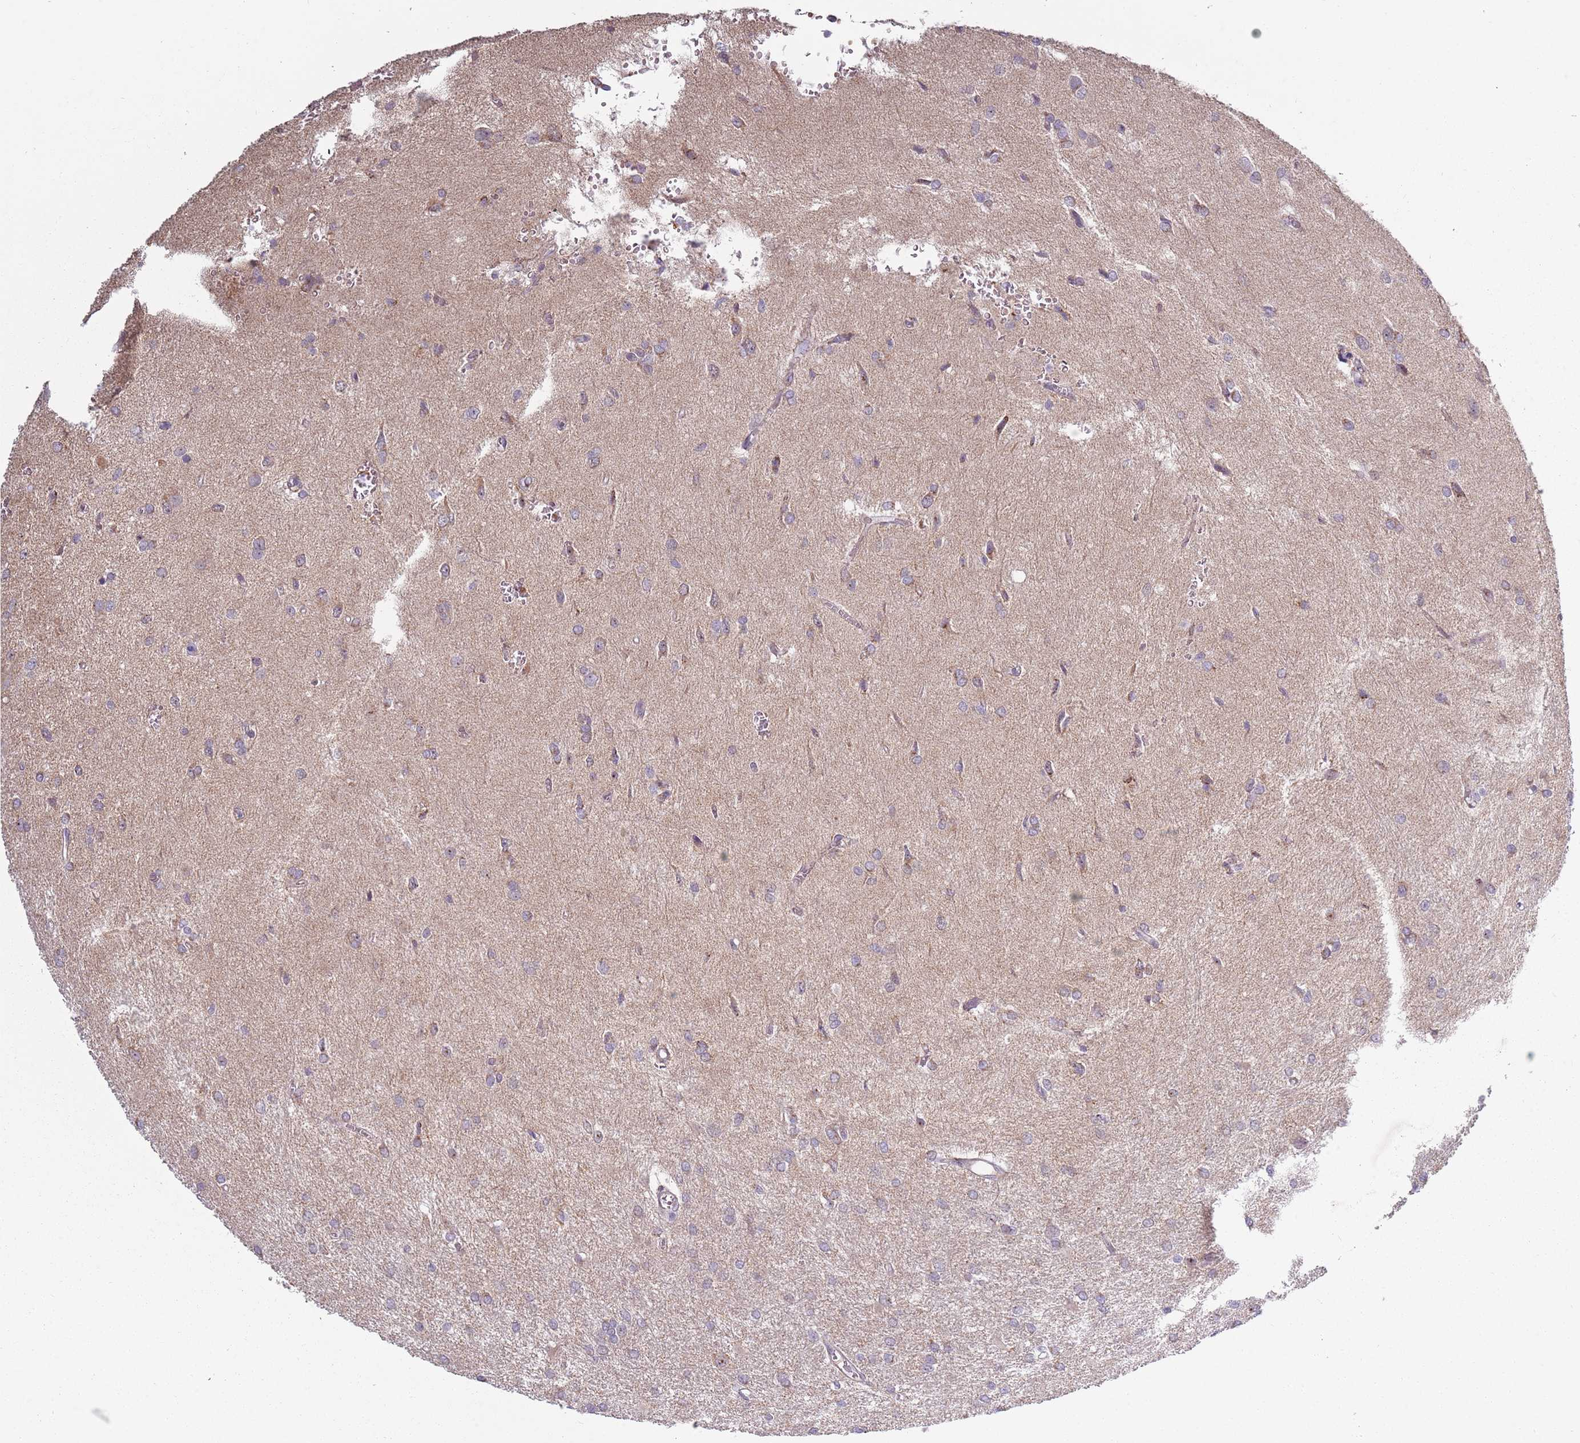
{"staining": {"intensity": "negative", "quantity": "none", "location": "none"}, "tissue": "glioma", "cell_type": "Tumor cells", "image_type": "cancer", "snomed": [{"axis": "morphology", "description": "Glioma, malignant, High grade"}, {"axis": "topography", "description": "Brain"}], "caption": "The IHC photomicrograph has no significant expression in tumor cells of glioma tissue.", "gene": "SYS1", "patient": {"sex": "female", "age": 50}}